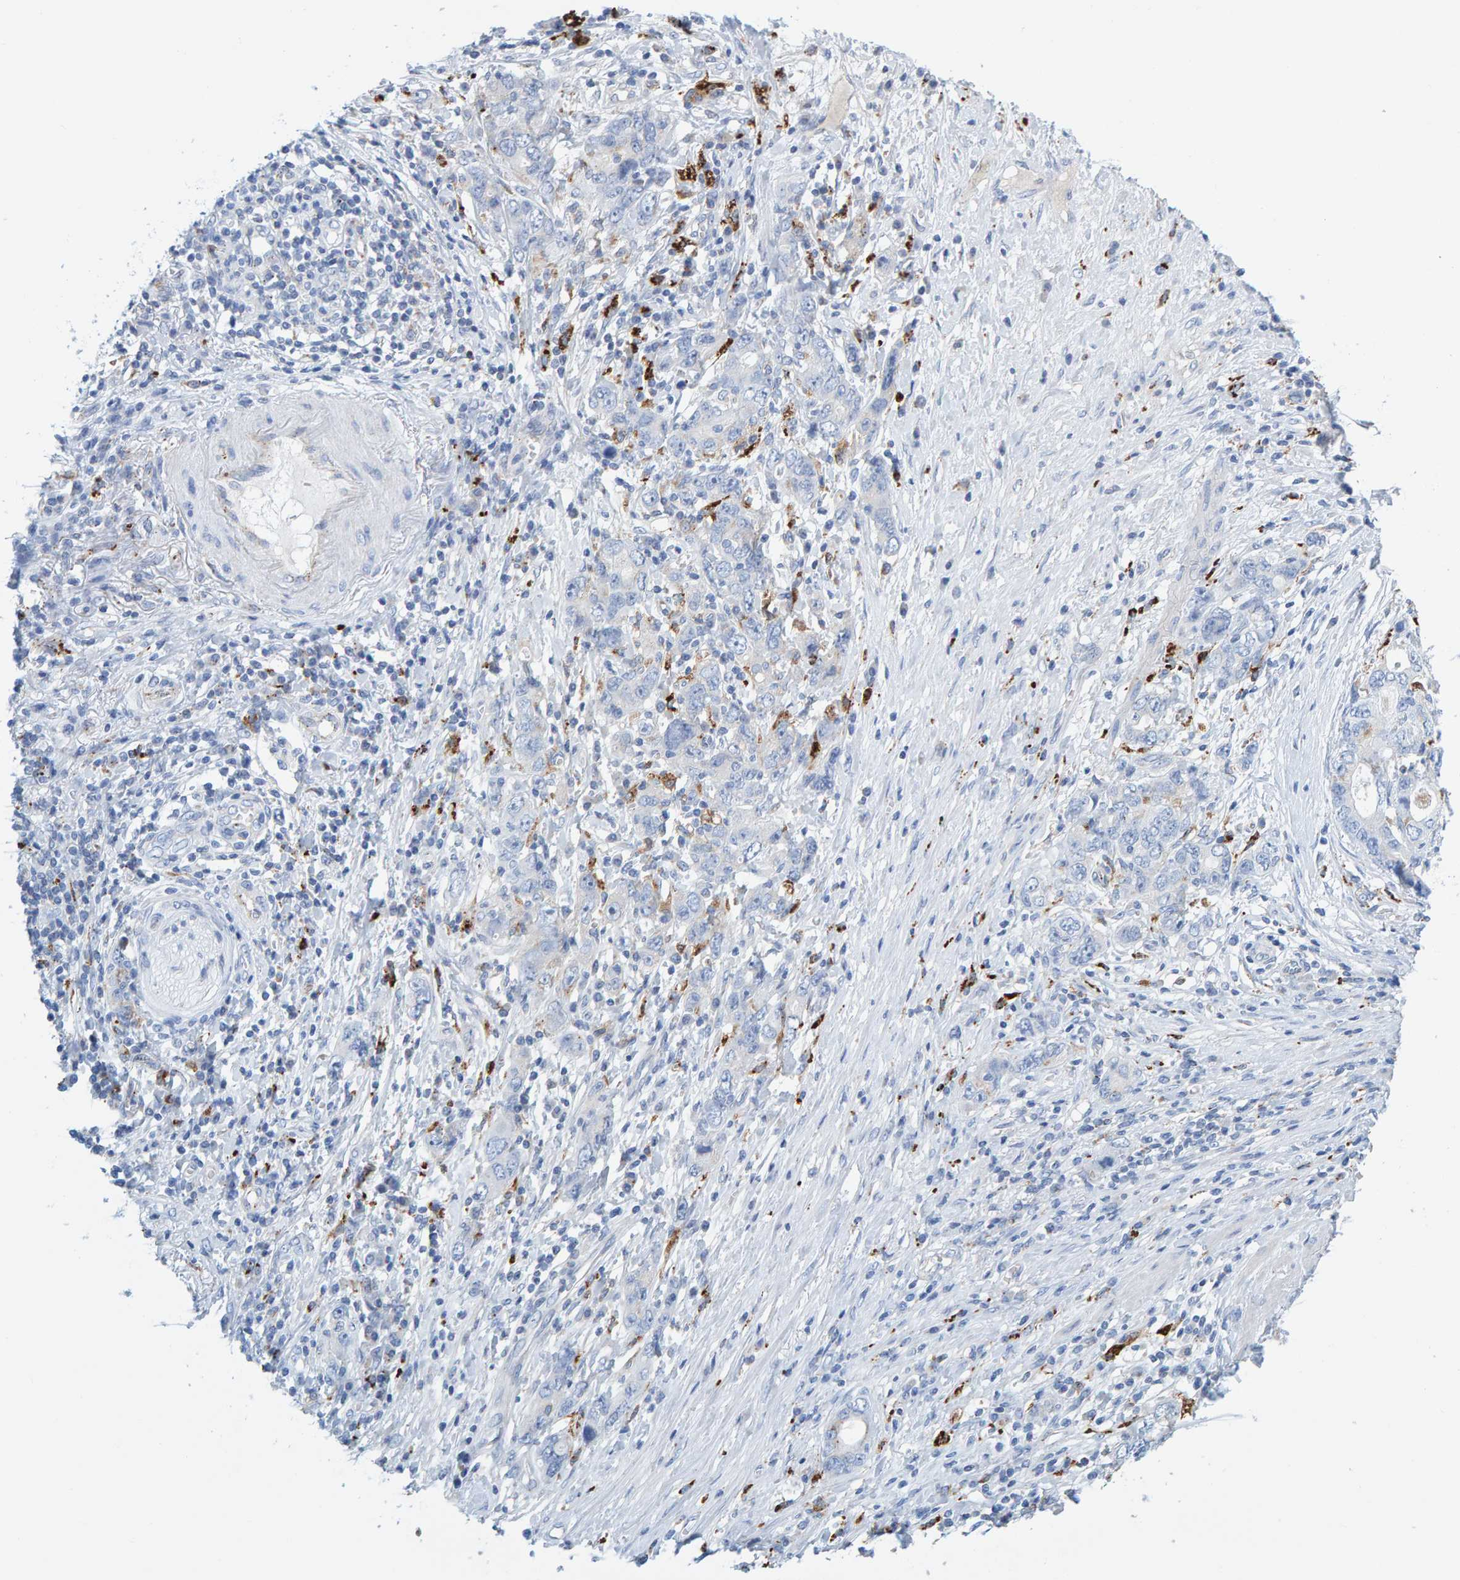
{"staining": {"intensity": "negative", "quantity": "none", "location": "none"}, "tissue": "stomach cancer", "cell_type": "Tumor cells", "image_type": "cancer", "snomed": [{"axis": "morphology", "description": "Adenocarcinoma, NOS"}, {"axis": "topography", "description": "Stomach, lower"}], "caption": "Human stomach adenocarcinoma stained for a protein using immunohistochemistry (IHC) exhibits no positivity in tumor cells.", "gene": "BIN3", "patient": {"sex": "female", "age": 93}}